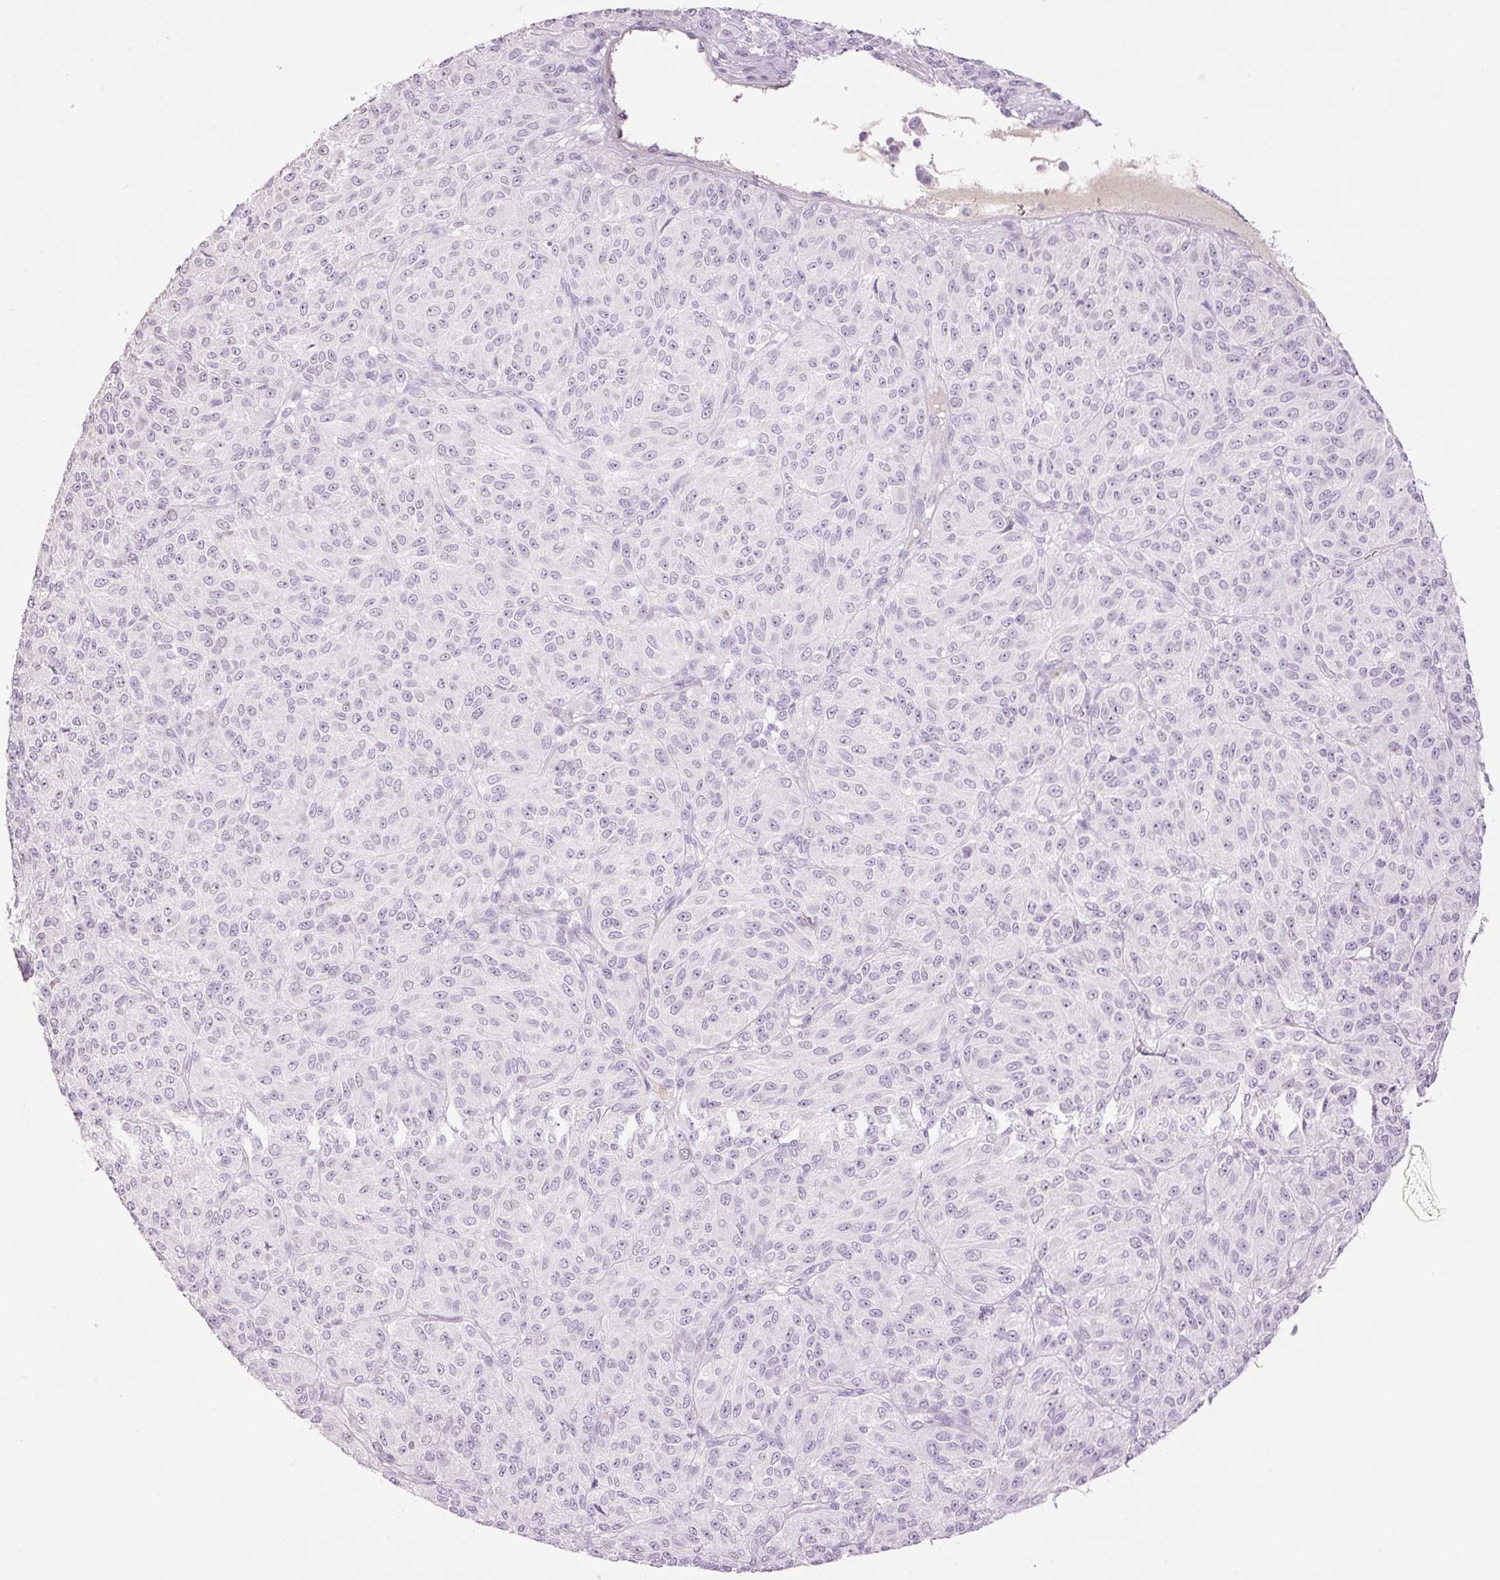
{"staining": {"intensity": "negative", "quantity": "none", "location": "none"}, "tissue": "melanoma", "cell_type": "Tumor cells", "image_type": "cancer", "snomed": [{"axis": "morphology", "description": "Malignant melanoma, Metastatic site"}, {"axis": "topography", "description": "Brain"}], "caption": "Human malignant melanoma (metastatic site) stained for a protein using IHC displays no expression in tumor cells.", "gene": "LY6G6D", "patient": {"sex": "female", "age": 56}}